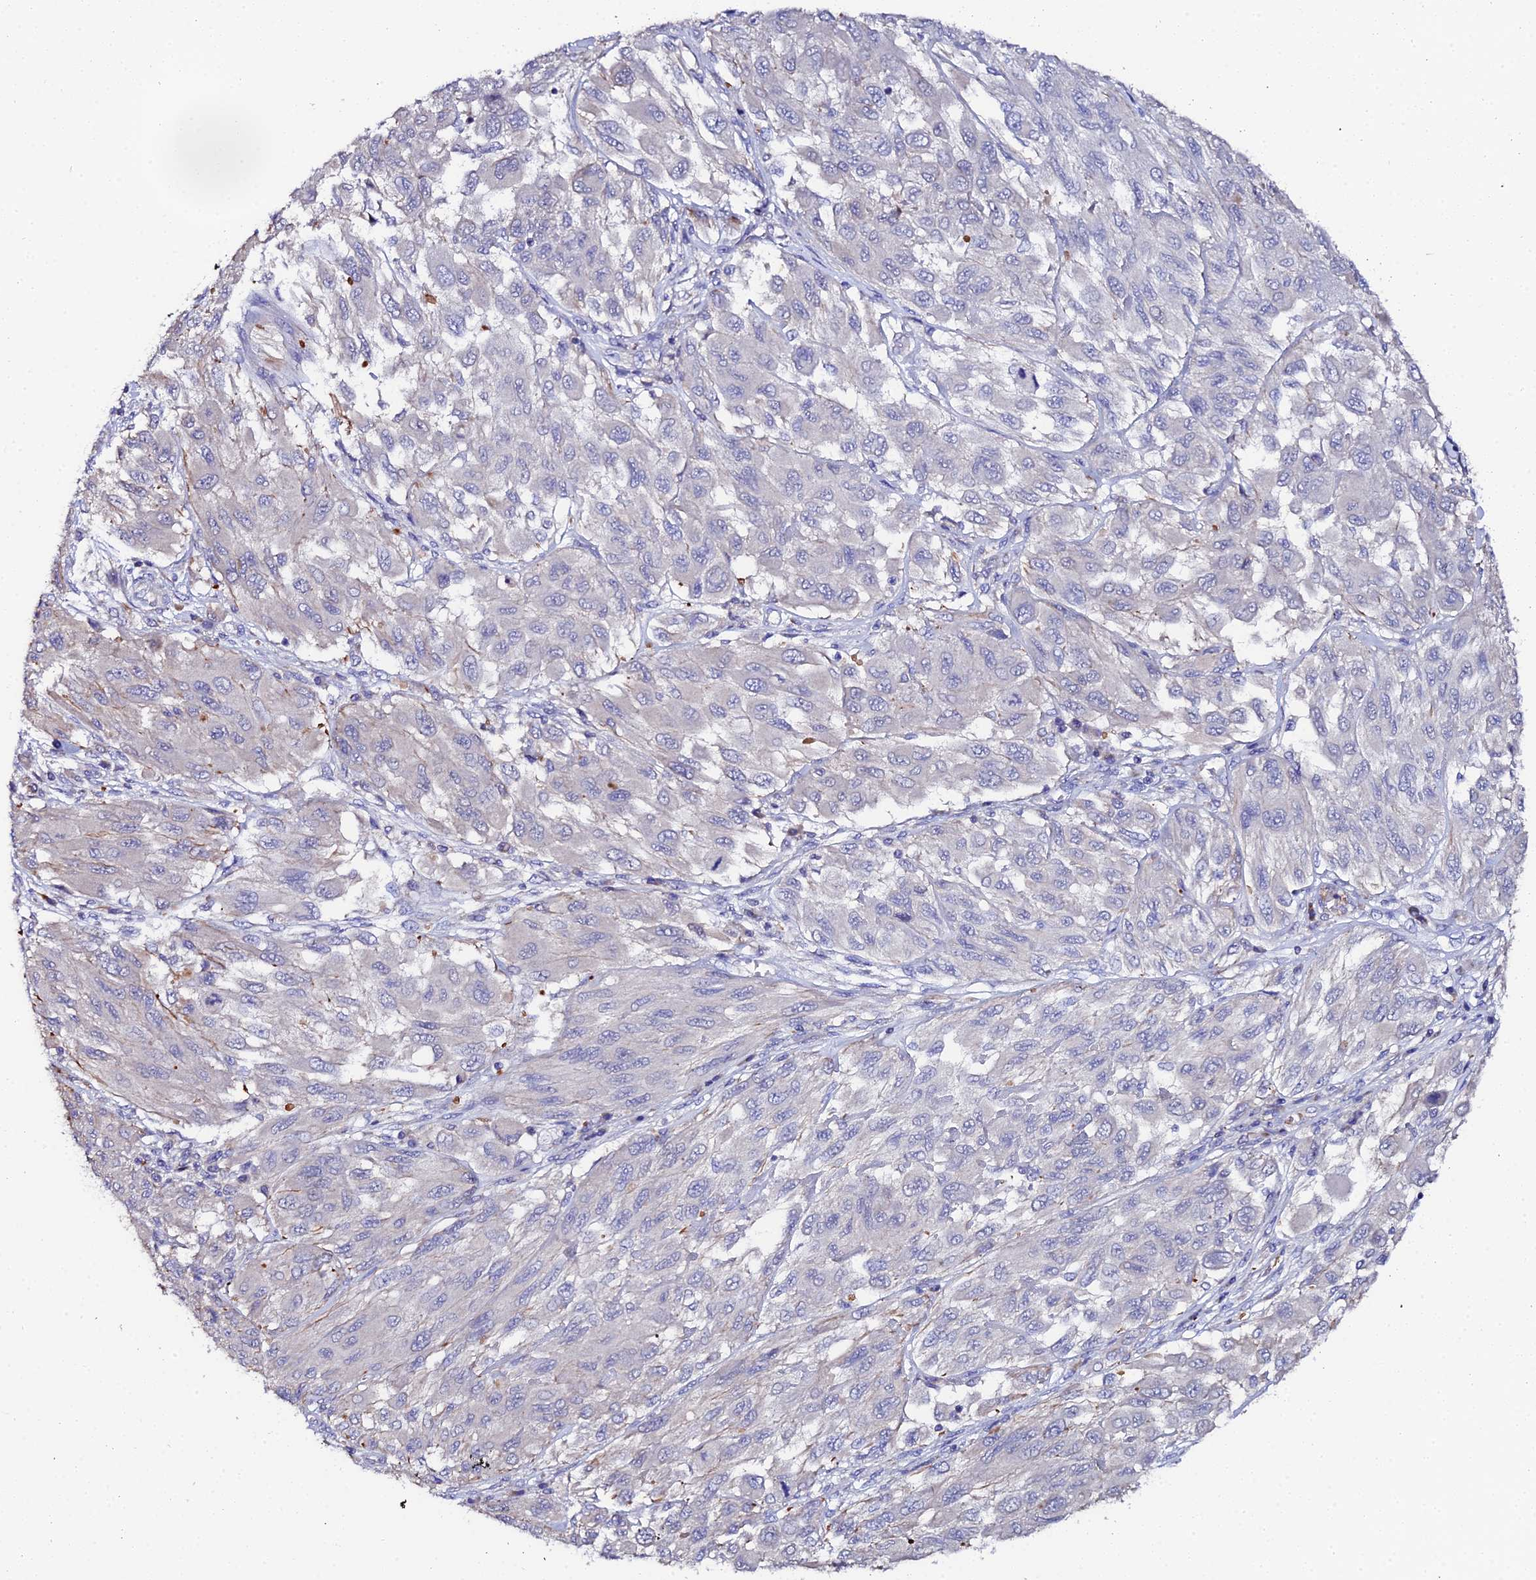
{"staining": {"intensity": "negative", "quantity": "none", "location": "none"}, "tissue": "melanoma", "cell_type": "Tumor cells", "image_type": "cancer", "snomed": [{"axis": "morphology", "description": "Malignant melanoma, NOS"}, {"axis": "topography", "description": "Skin"}], "caption": "This is an immunohistochemistry (IHC) micrograph of malignant melanoma. There is no staining in tumor cells.", "gene": "UBE2L3", "patient": {"sex": "female", "age": 91}}